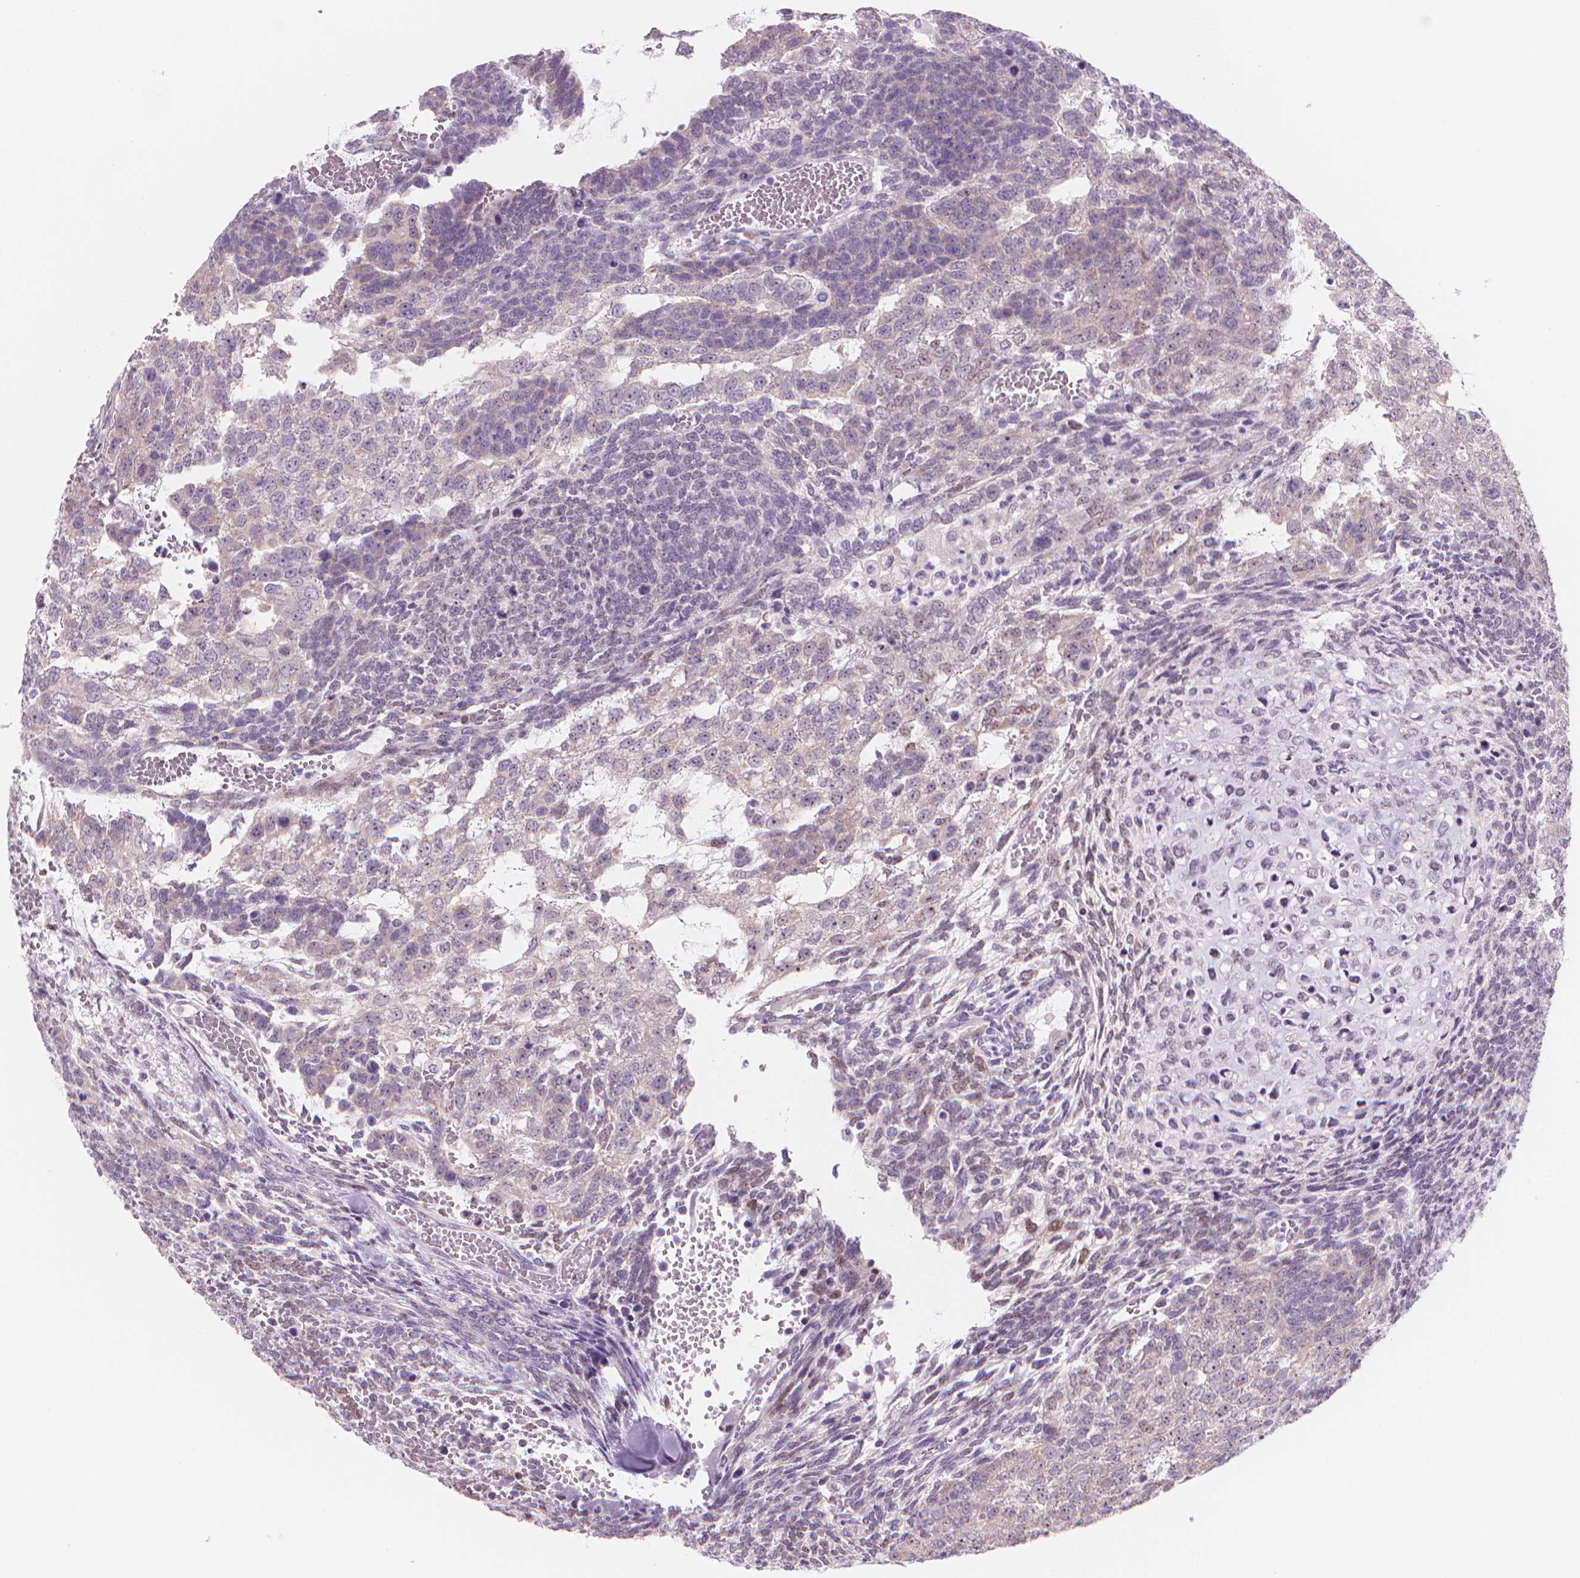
{"staining": {"intensity": "negative", "quantity": "none", "location": "none"}, "tissue": "testis cancer", "cell_type": "Tumor cells", "image_type": "cancer", "snomed": [{"axis": "morphology", "description": "Normal tissue, NOS"}, {"axis": "morphology", "description": "Carcinoma, Embryonal, NOS"}, {"axis": "topography", "description": "Testis"}, {"axis": "topography", "description": "Epididymis"}], "caption": "Micrograph shows no protein positivity in tumor cells of testis cancer (embryonal carcinoma) tissue. (DAB immunohistochemistry, high magnification).", "gene": "ENSG00000187186", "patient": {"sex": "male", "age": 23}}